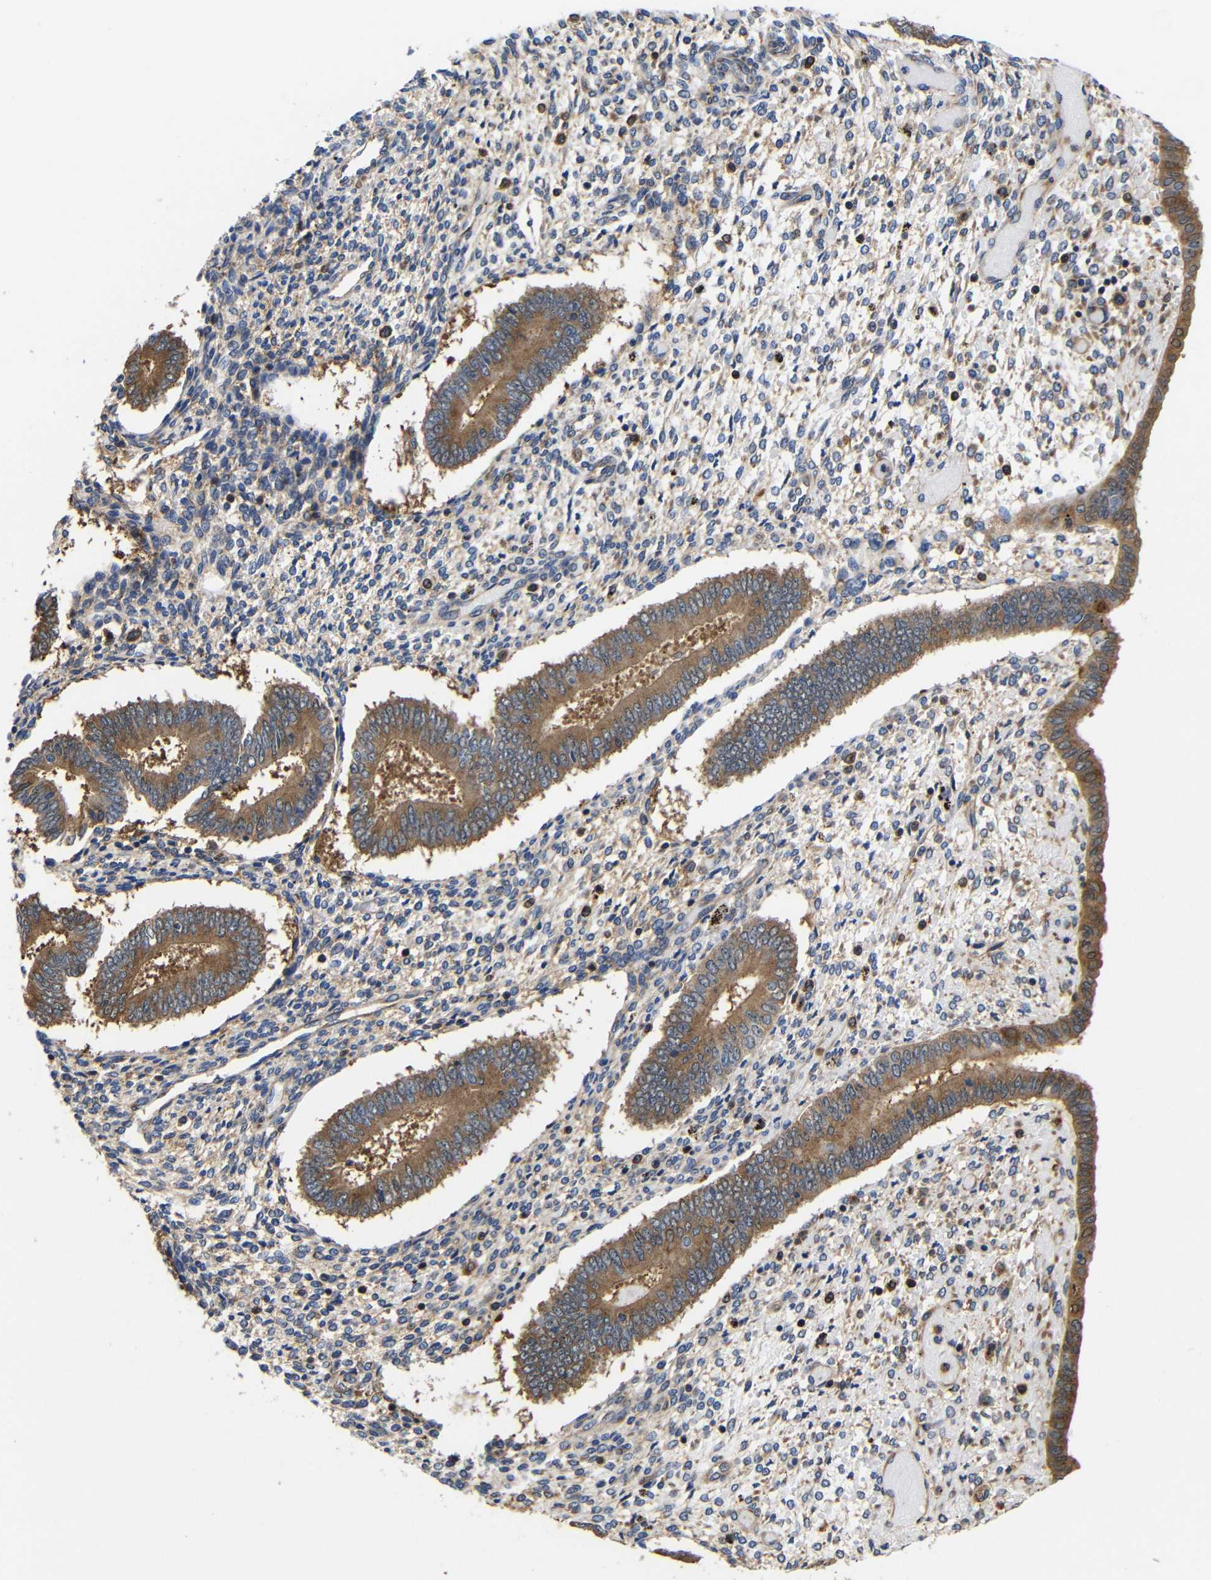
{"staining": {"intensity": "weak", "quantity": "25%-75%", "location": "cytoplasmic/membranous"}, "tissue": "endometrium", "cell_type": "Cells in endometrial stroma", "image_type": "normal", "snomed": [{"axis": "morphology", "description": "Normal tissue, NOS"}, {"axis": "topography", "description": "Endometrium"}], "caption": "Cells in endometrial stroma display weak cytoplasmic/membranous positivity in approximately 25%-75% of cells in normal endometrium. (DAB (3,3'-diaminobenzidine) IHC, brown staining for protein, blue staining for nuclei).", "gene": "LRRCC1", "patient": {"sex": "female", "age": 42}}